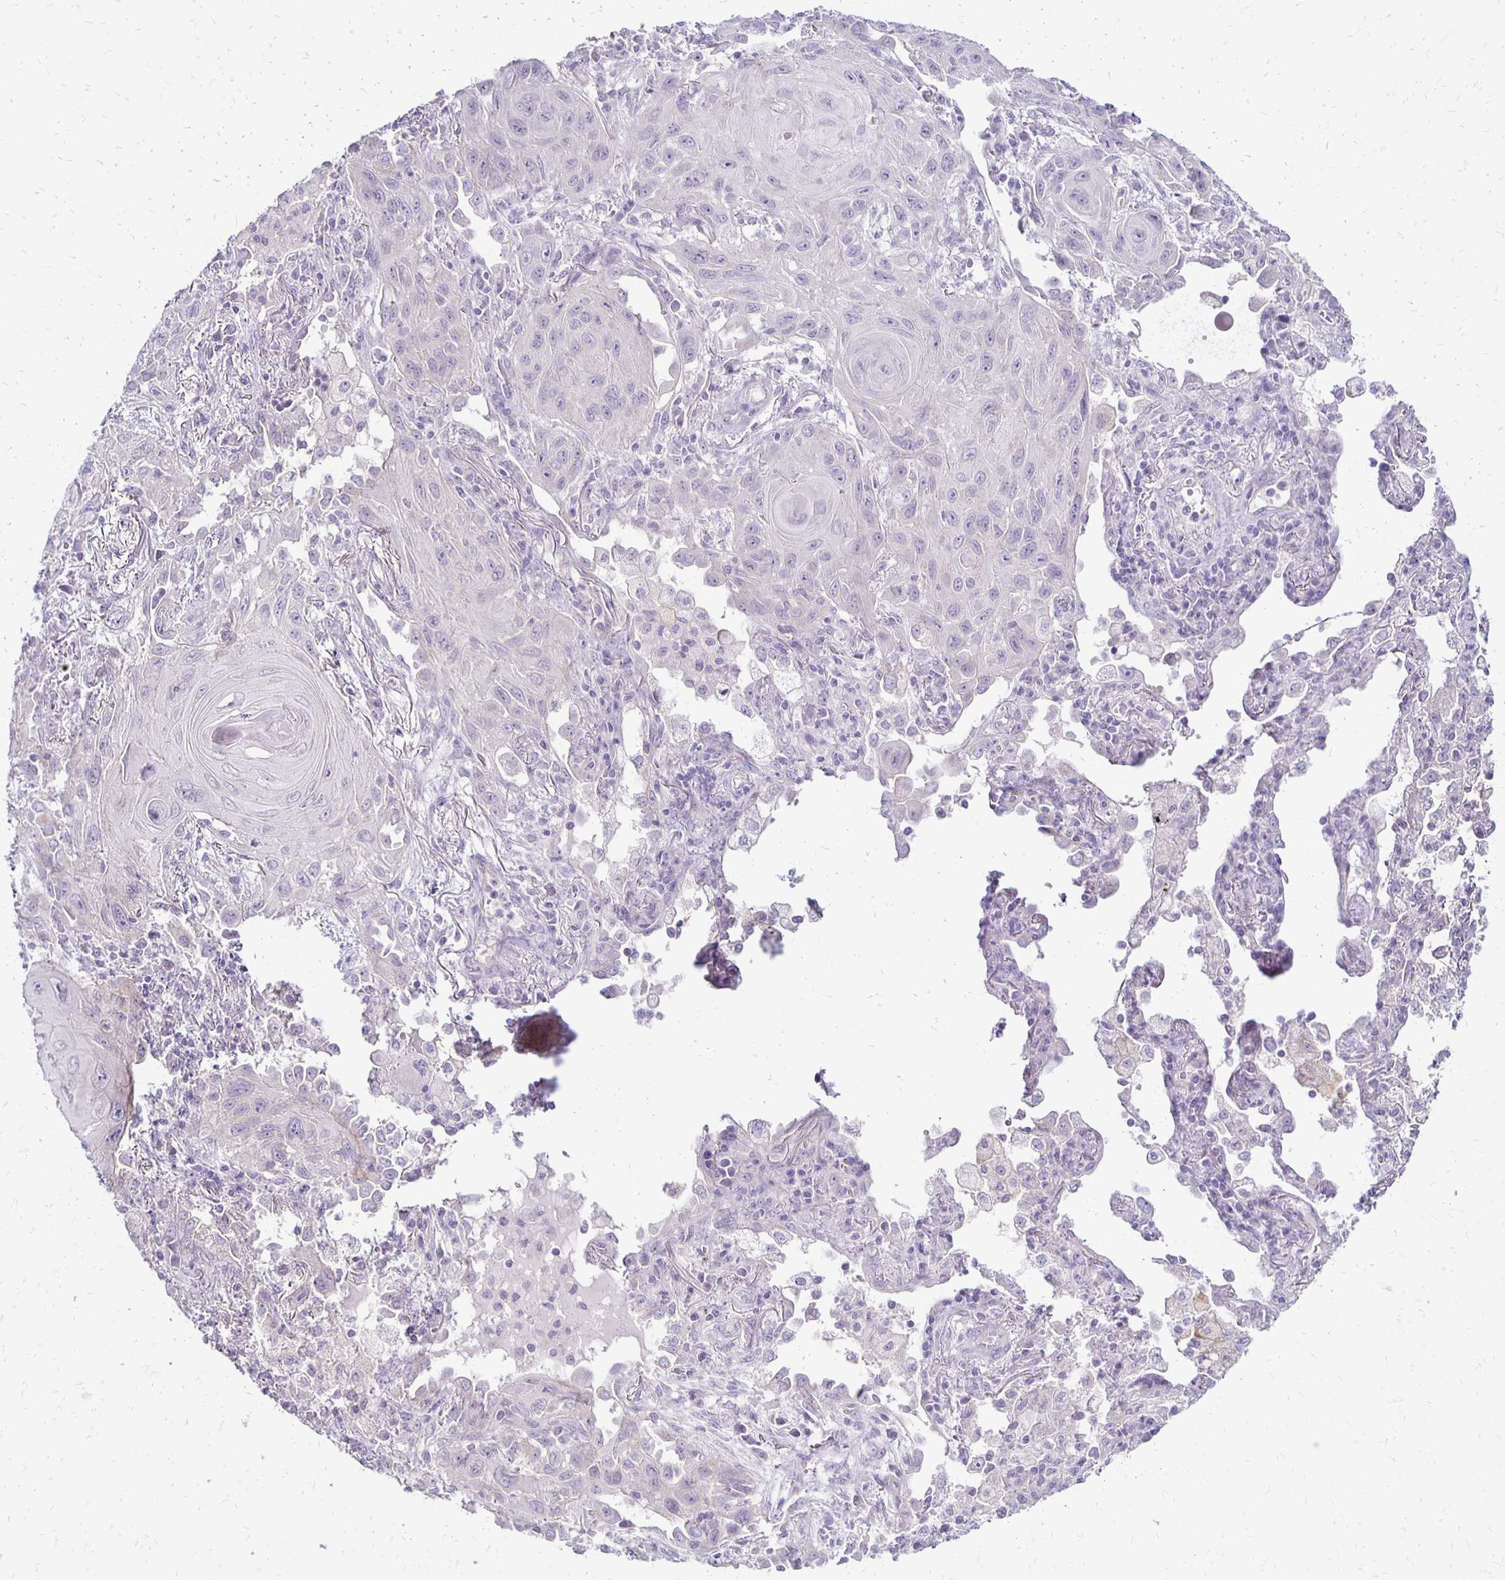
{"staining": {"intensity": "negative", "quantity": "none", "location": "none"}, "tissue": "lung cancer", "cell_type": "Tumor cells", "image_type": "cancer", "snomed": [{"axis": "morphology", "description": "Squamous cell carcinoma, NOS"}, {"axis": "topography", "description": "Lung"}], "caption": "Tumor cells show no significant staining in lung squamous cell carcinoma.", "gene": "KATNBL1", "patient": {"sex": "male", "age": 79}}